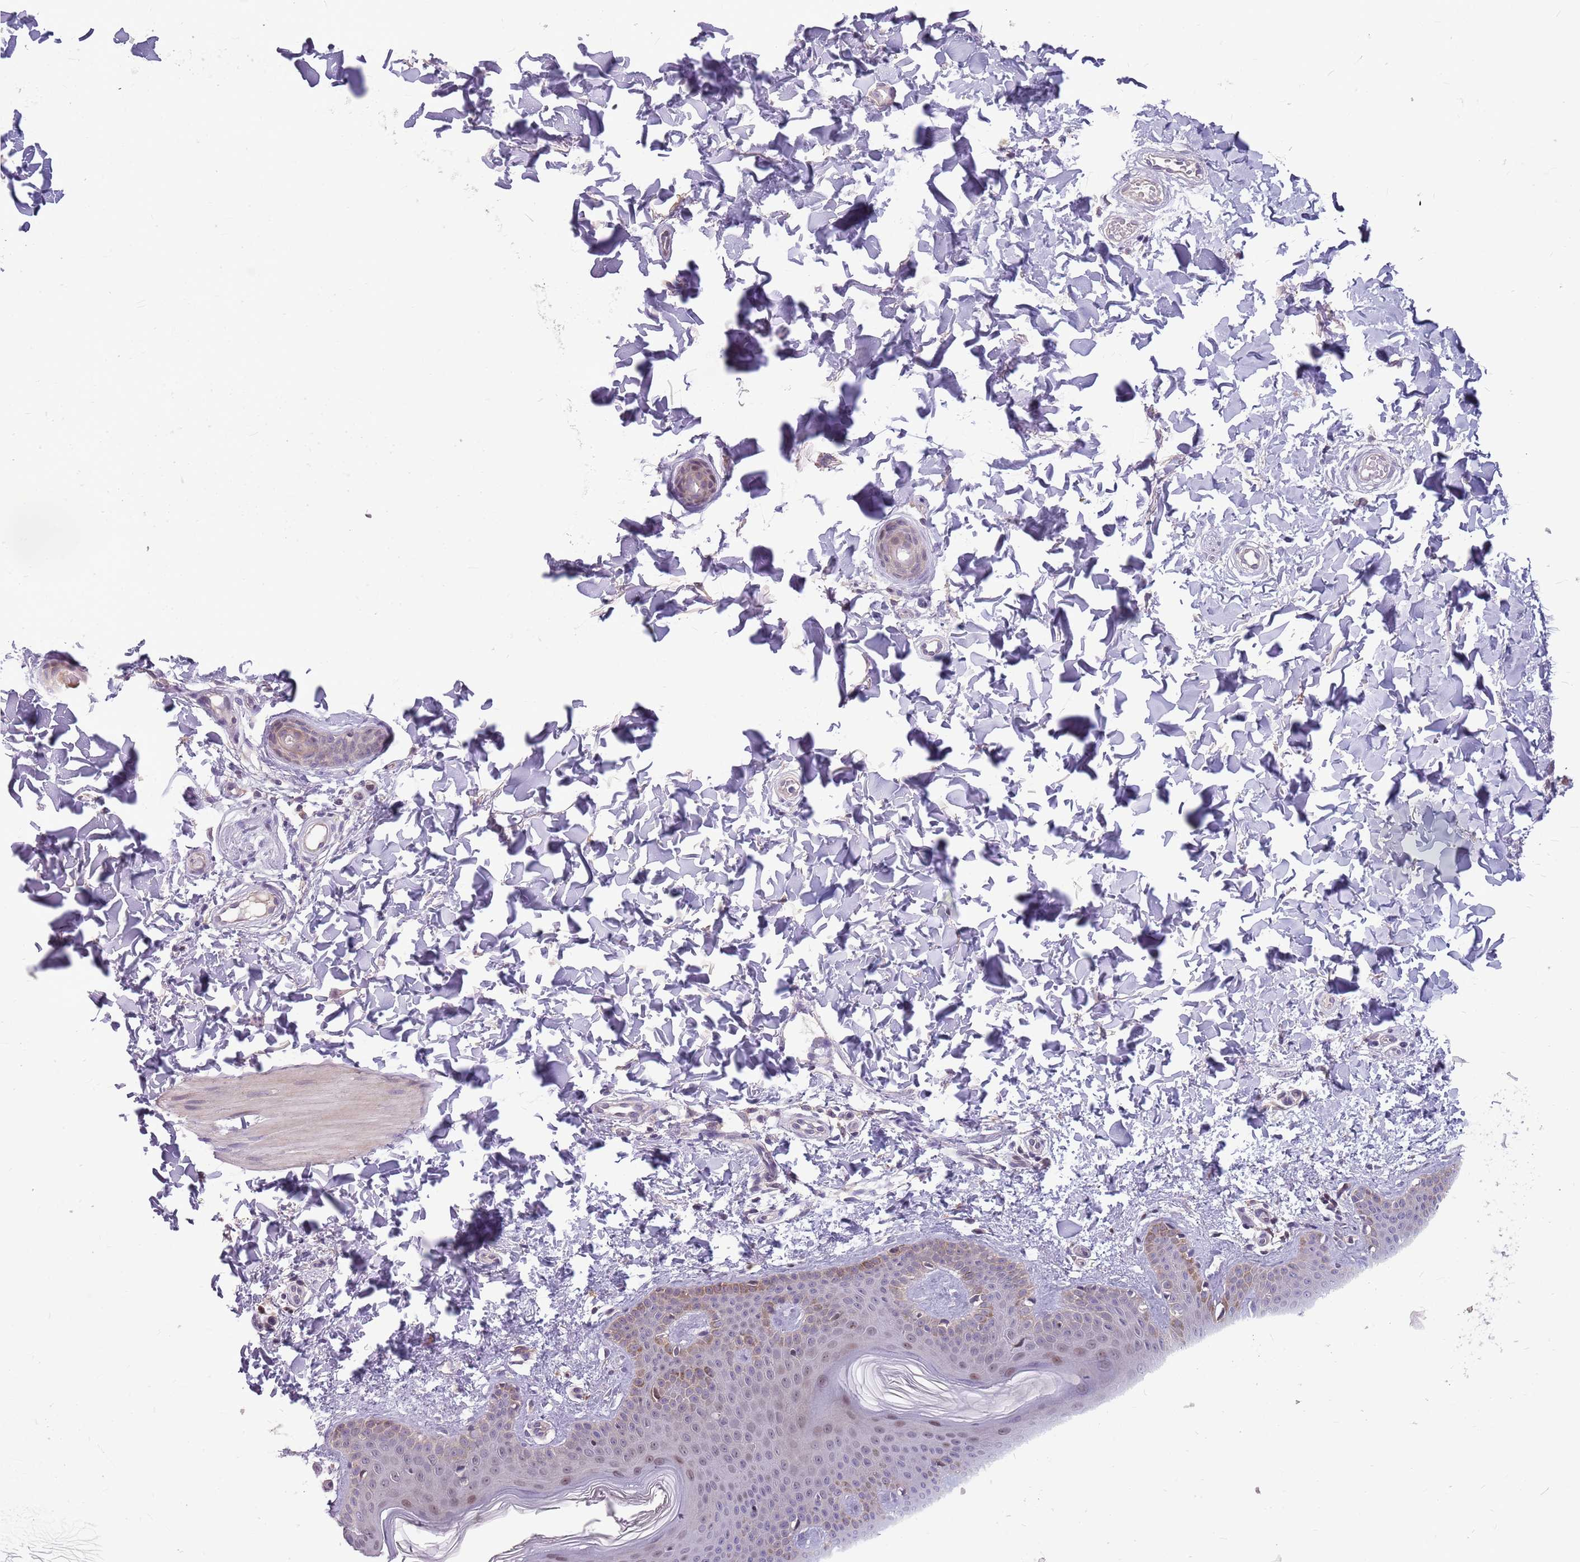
{"staining": {"intensity": "negative", "quantity": "none", "location": "none"}, "tissue": "skin", "cell_type": "Fibroblasts", "image_type": "normal", "snomed": [{"axis": "morphology", "description": "Normal tissue, NOS"}, {"axis": "topography", "description": "Skin"}], "caption": "The histopathology image exhibits no staining of fibroblasts in benign skin. Brightfield microscopy of immunohistochemistry stained with DAB (3,3'-diaminobenzidine) (brown) and hematoxylin (blue), captured at high magnification.", "gene": "PPP1R27", "patient": {"sex": "male", "age": 36}}